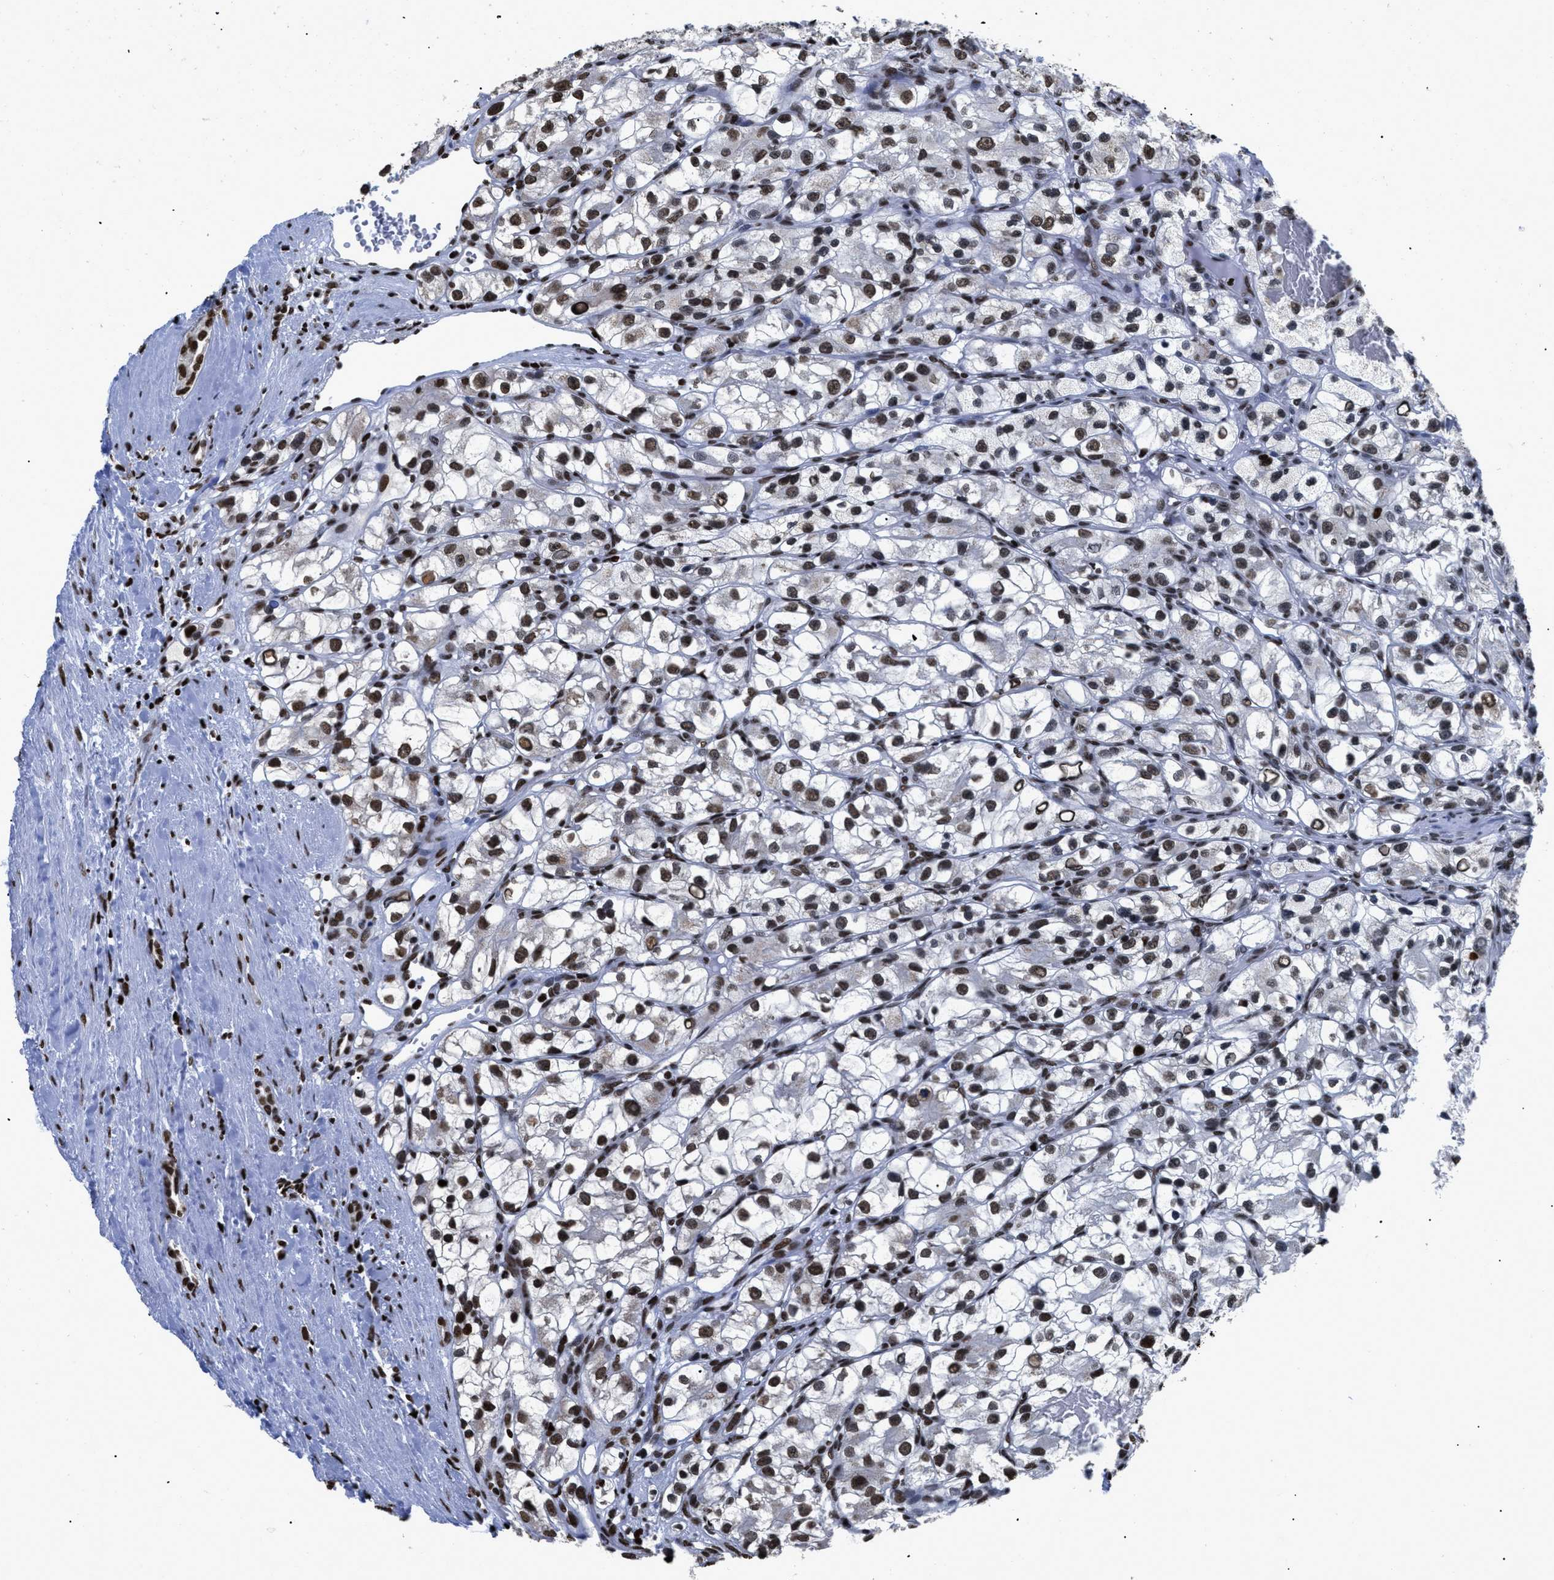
{"staining": {"intensity": "strong", "quantity": "25%-75%", "location": "nuclear"}, "tissue": "renal cancer", "cell_type": "Tumor cells", "image_type": "cancer", "snomed": [{"axis": "morphology", "description": "Adenocarcinoma, NOS"}, {"axis": "topography", "description": "Kidney"}], "caption": "IHC image of neoplastic tissue: human renal cancer (adenocarcinoma) stained using IHC reveals high levels of strong protein expression localized specifically in the nuclear of tumor cells, appearing as a nuclear brown color.", "gene": "CALHM3", "patient": {"sex": "female", "age": 57}}